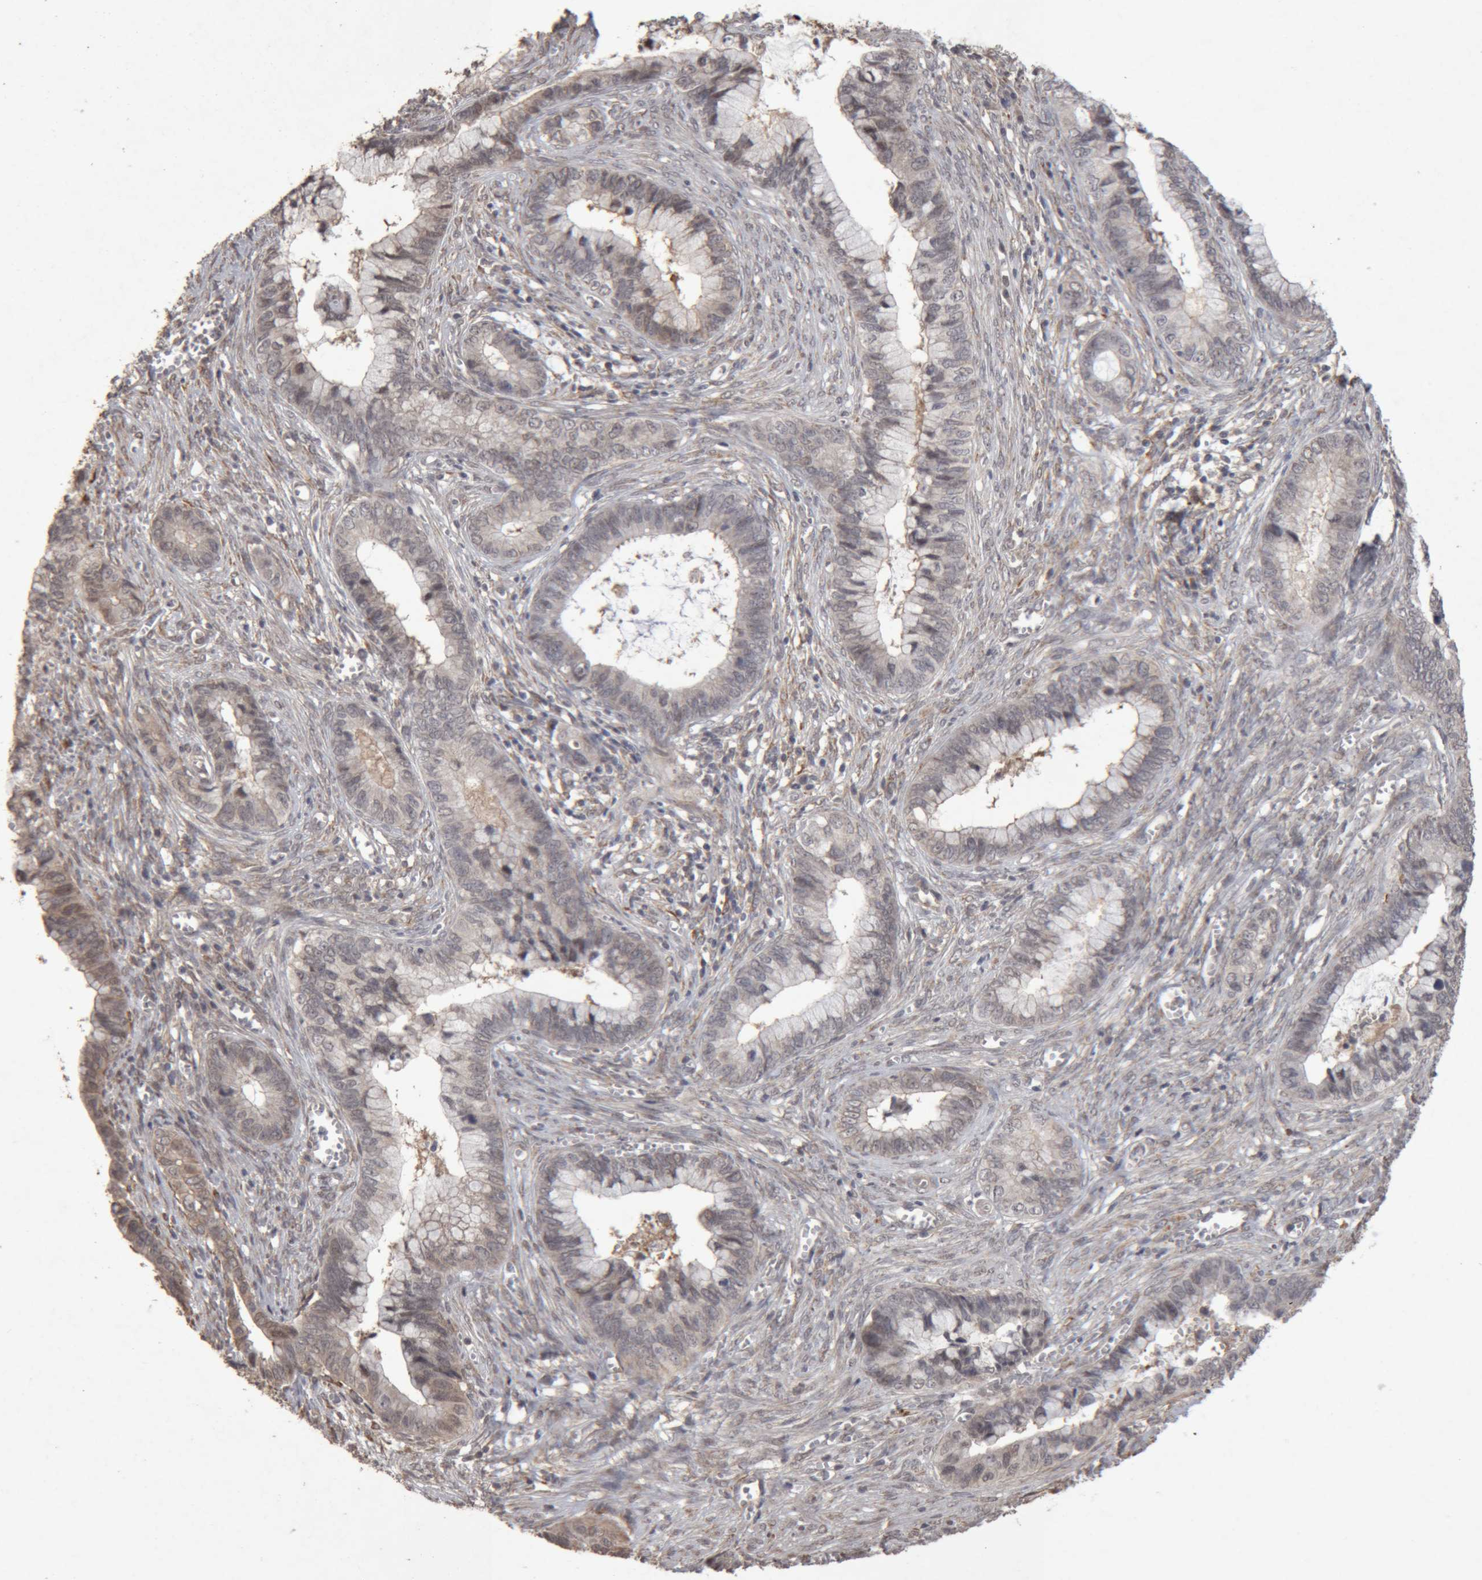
{"staining": {"intensity": "weak", "quantity": "<25%", "location": "cytoplasmic/membranous"}, "tissue": "cervical cancer", "cell_type": "Tumor cells", "image_type": "cancer", "snomed": [{"axis": "morphology", "description": "Adenocarcinoma, NOS"}, {"axis": "topography", "description": "Cervix"}], "caption": "An image of cervical cancer (adenocarcinoma) stained for a protein demonstrates no brown staining in tumor cells. (DAB (3,3'-diaminobenzidine) immunohistochemistry with hematoxylin counter stain).", "gene": "MEP1A", "patient": {"sex": "female", "age": 44}}